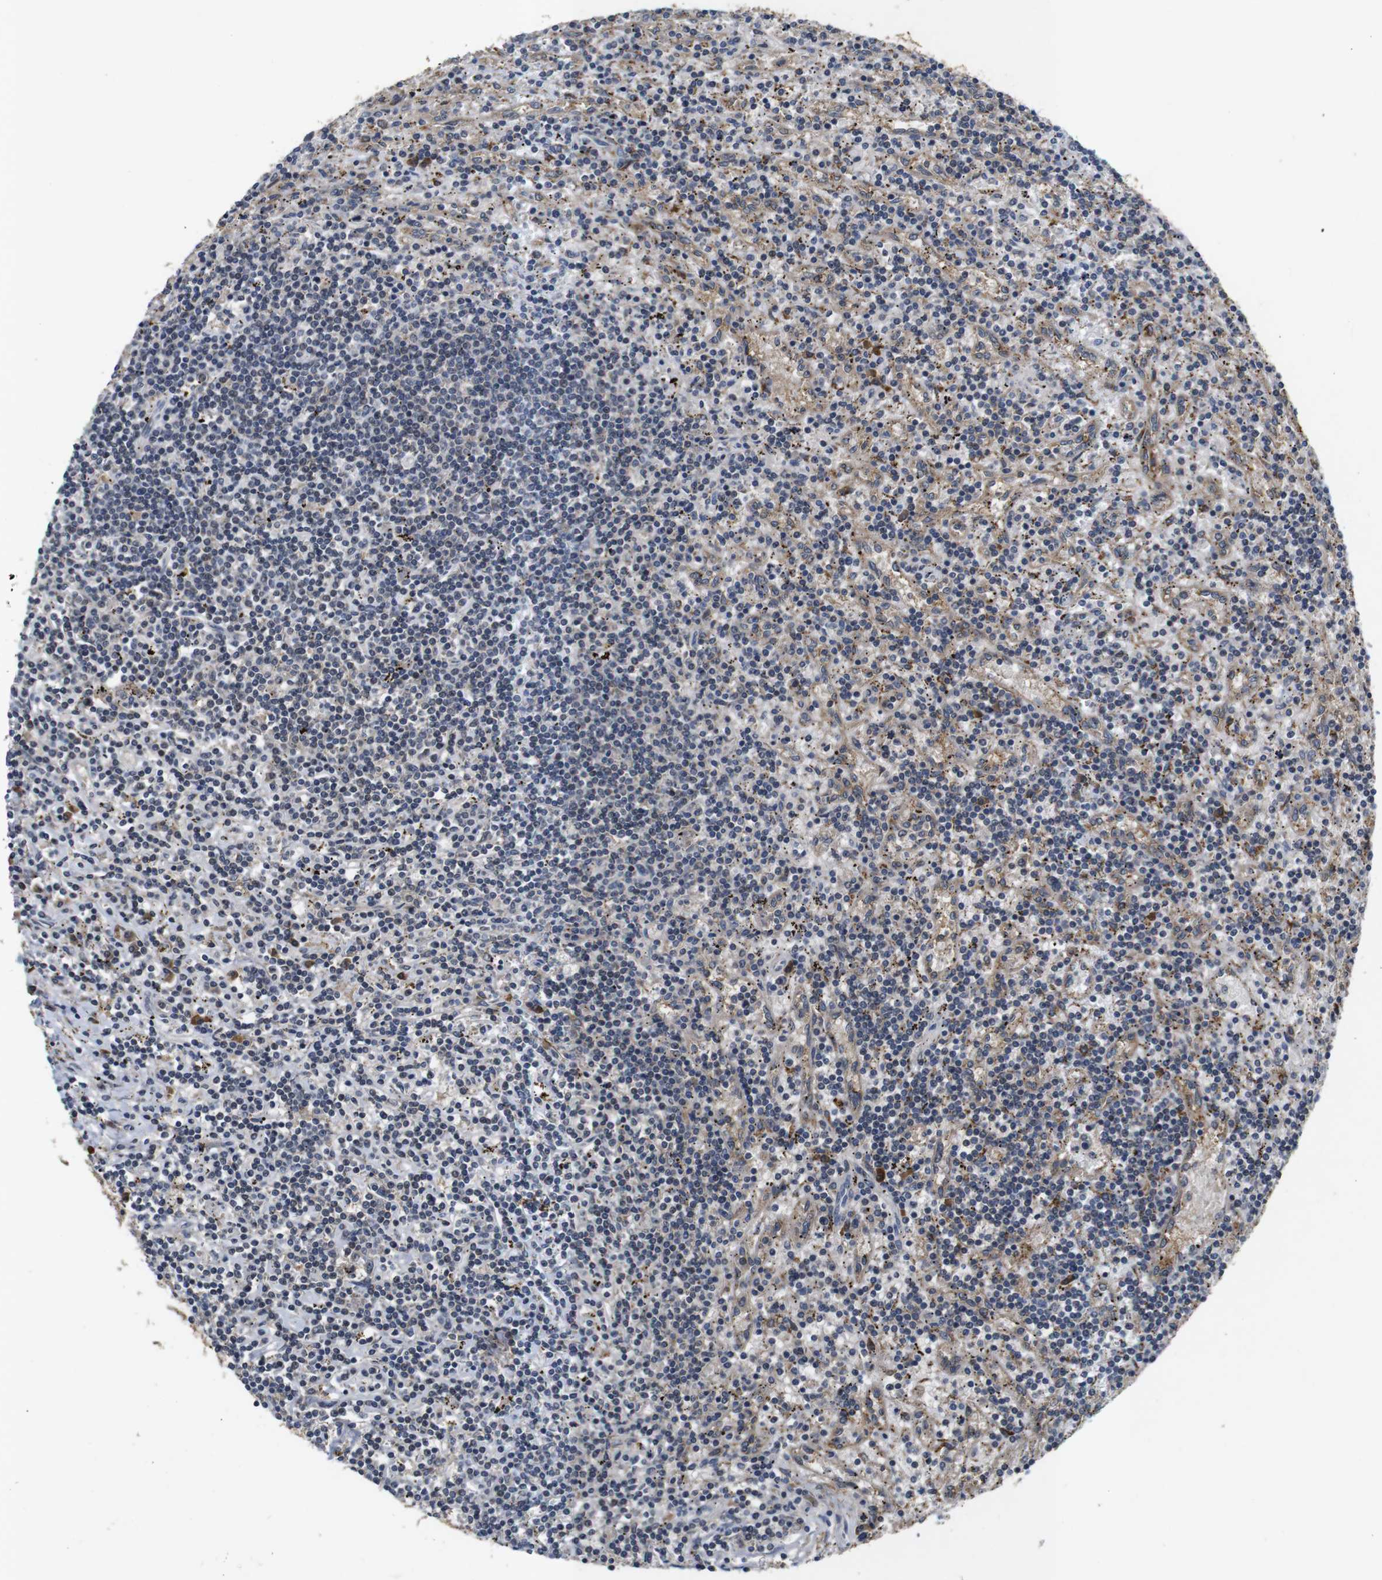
{"staining": {"intensity": "negative", "quantity": "none", "location": "none"}, "tissue": "lymphoma", "cell_type": "Tumor cells", "image_type": "cancer", "snomed": [{"axis": "morphology", "description": "Malignant lymphoma, non-Hodgkin's type, Low grade"}, {"axis": "topography", "description": "Spleen"}], "caption": "Low-grade malignant lymphoma, non-Hodgkin's type stained for a protein using immunohistochemistry exhibits no staining tumor cells.", "gene": "MAGI2", "patient": {"sex": "male", "age": 76}}